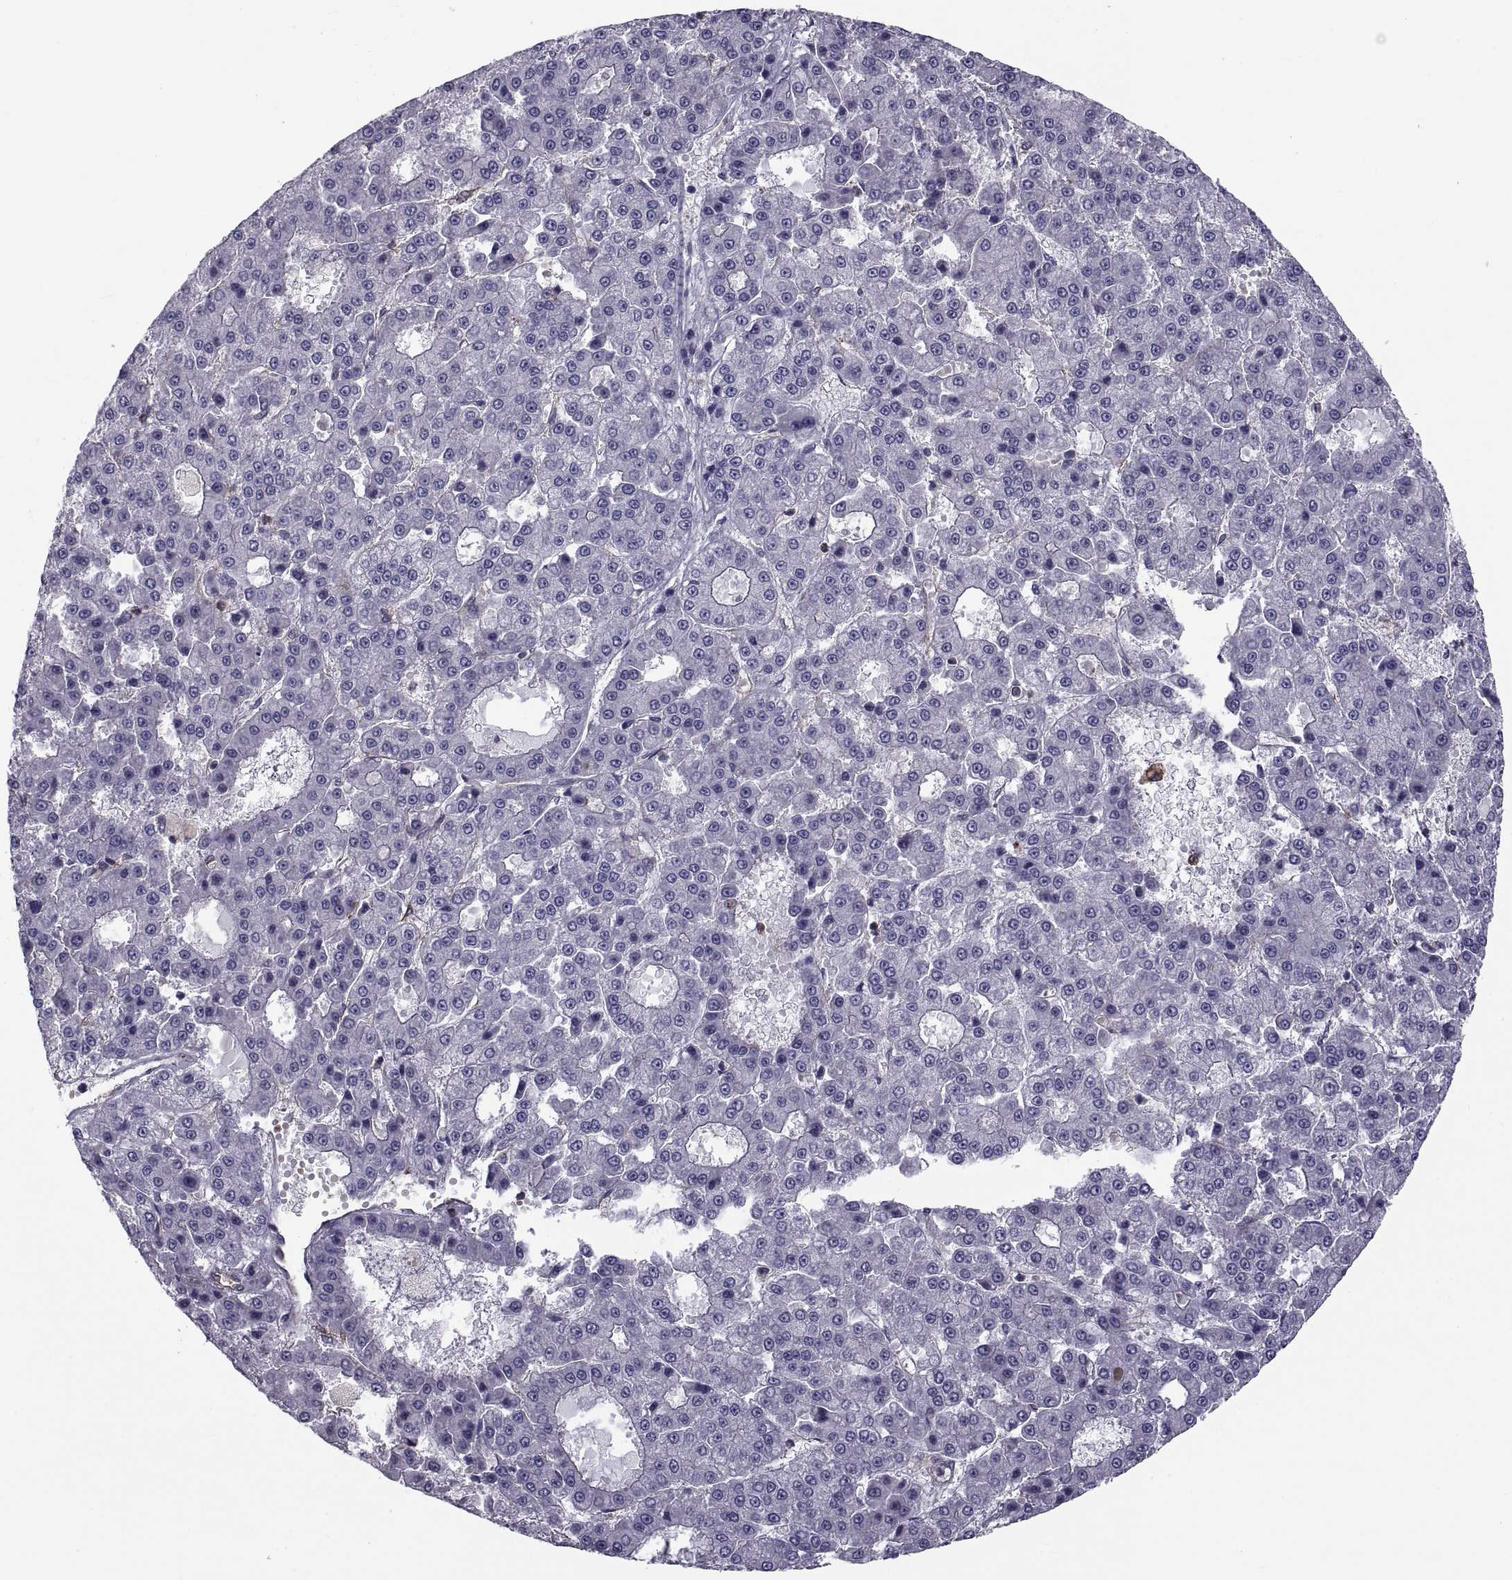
{"staining": {"intensity": "negative", "quantity": "none", "location": "none"}, "tissue": "liver cancer", "cell_type": "Tumor cells", "image_type": "cancer", "snomed": [{"axis": "morphology", "description": "Carcinoma, Hepatocellular, NOS"}, {"axis": "topography", "description": "Liver"}], "caption": "This histopathology image is of hepatocellular carcinoma (liver) stained with IHC to label a protein in brown with the nuclei are counter-stained blue. There is no positivity in tumor cells.", "gene": "MYH9", "patient": {"sex": "male", "age": 70}}